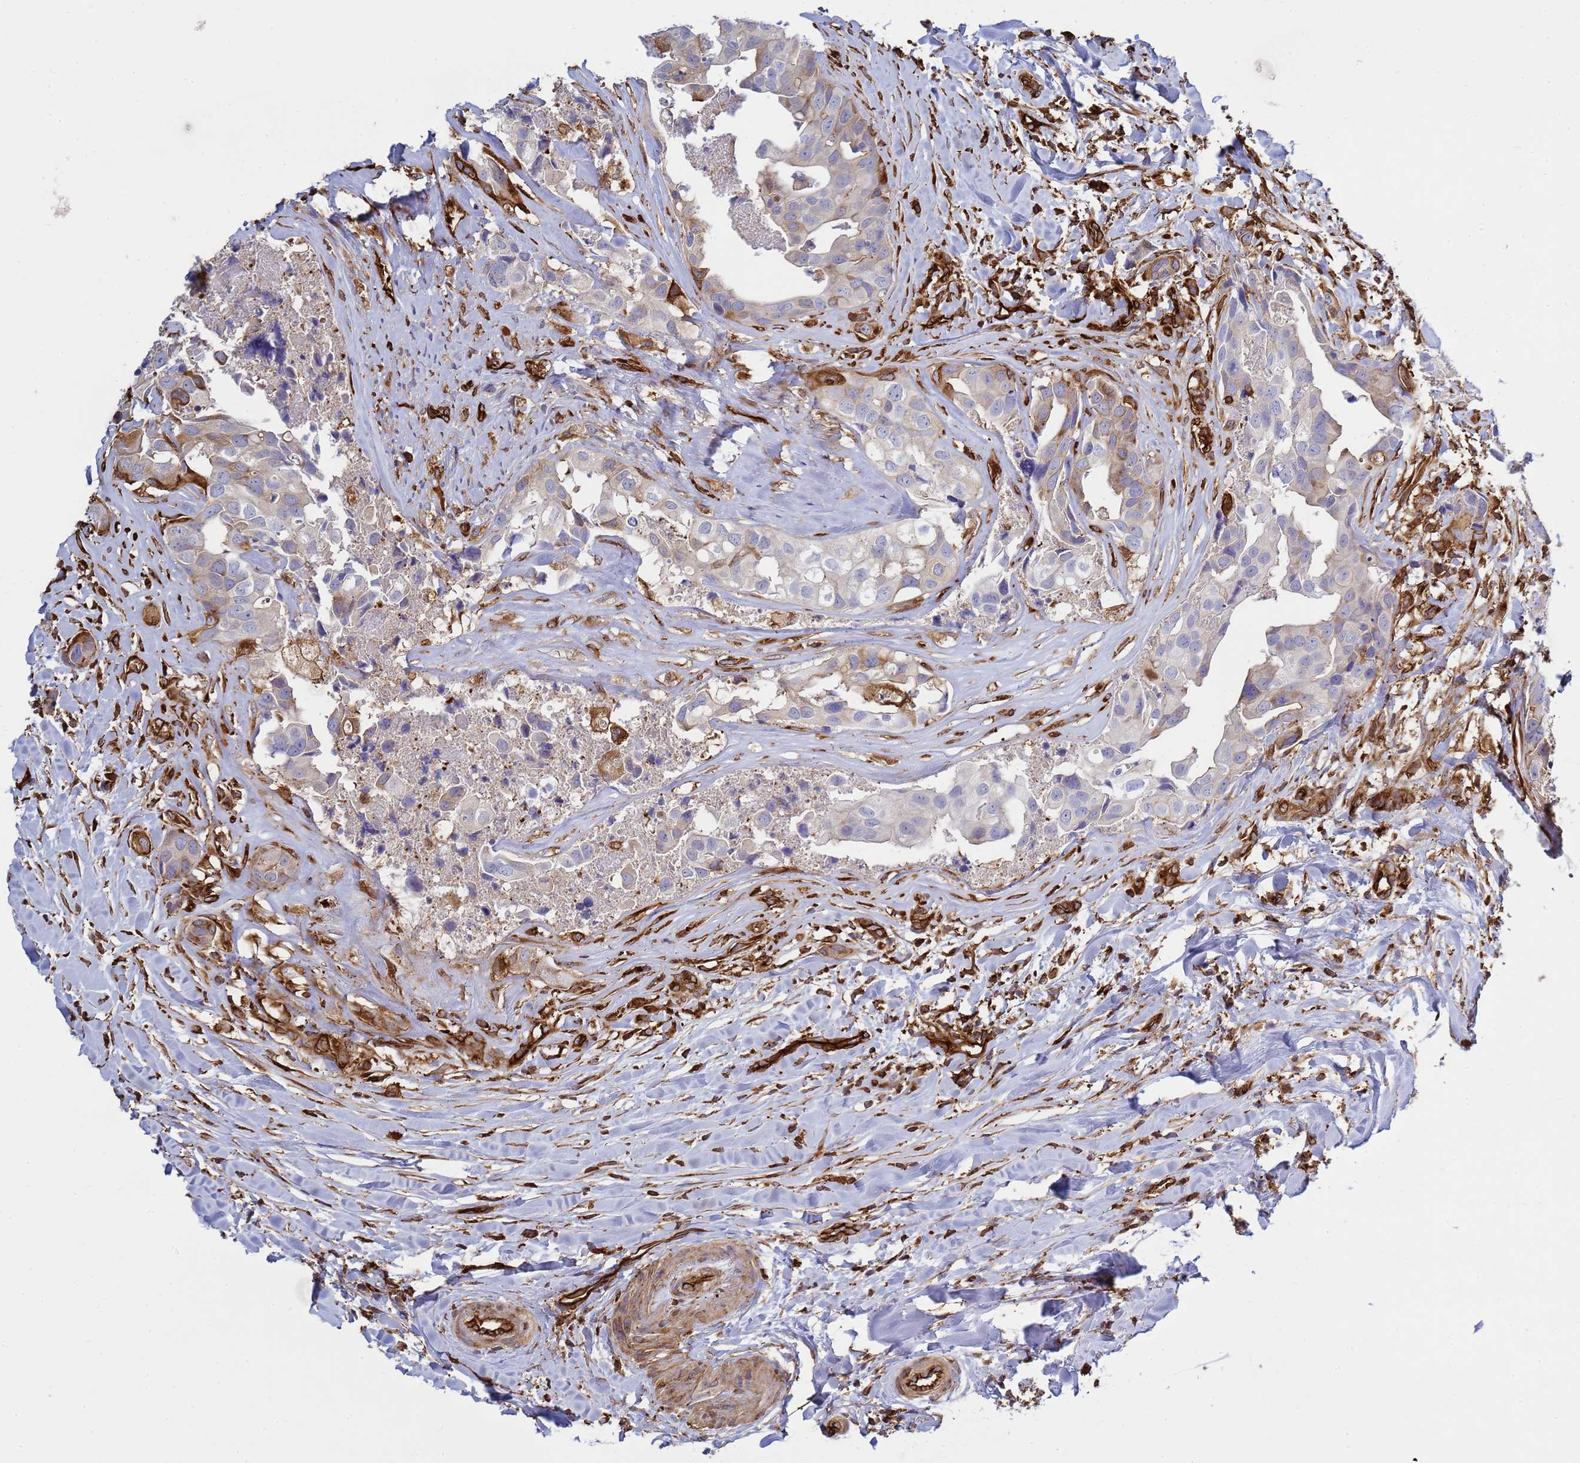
{"staining": {"intensity": "moderate", "quantity": "<25%", "location": "cytoplasmic/membranous"}, "tissue": "head and neck cancer", "cell_type": "Tumor cells", "image_type": "cancer", "snomed": [{"axis": "morphology", "description": "Adenocarcinoma, NOS"}, {"axis": "morphology", "description": "Adenocarcinoma, metastatic, NOS"}, {"axis": "topography", "description": "Head-Neck"}], "caption": "Moderate cytoplasmic/membranous staining for a protein is present in about <25% of tumor cells of head and neck metastatic adenocarcinoma using IHC.", "gene": "ZBTB8OS", "patient": {"sex": "male", "age": 75}}